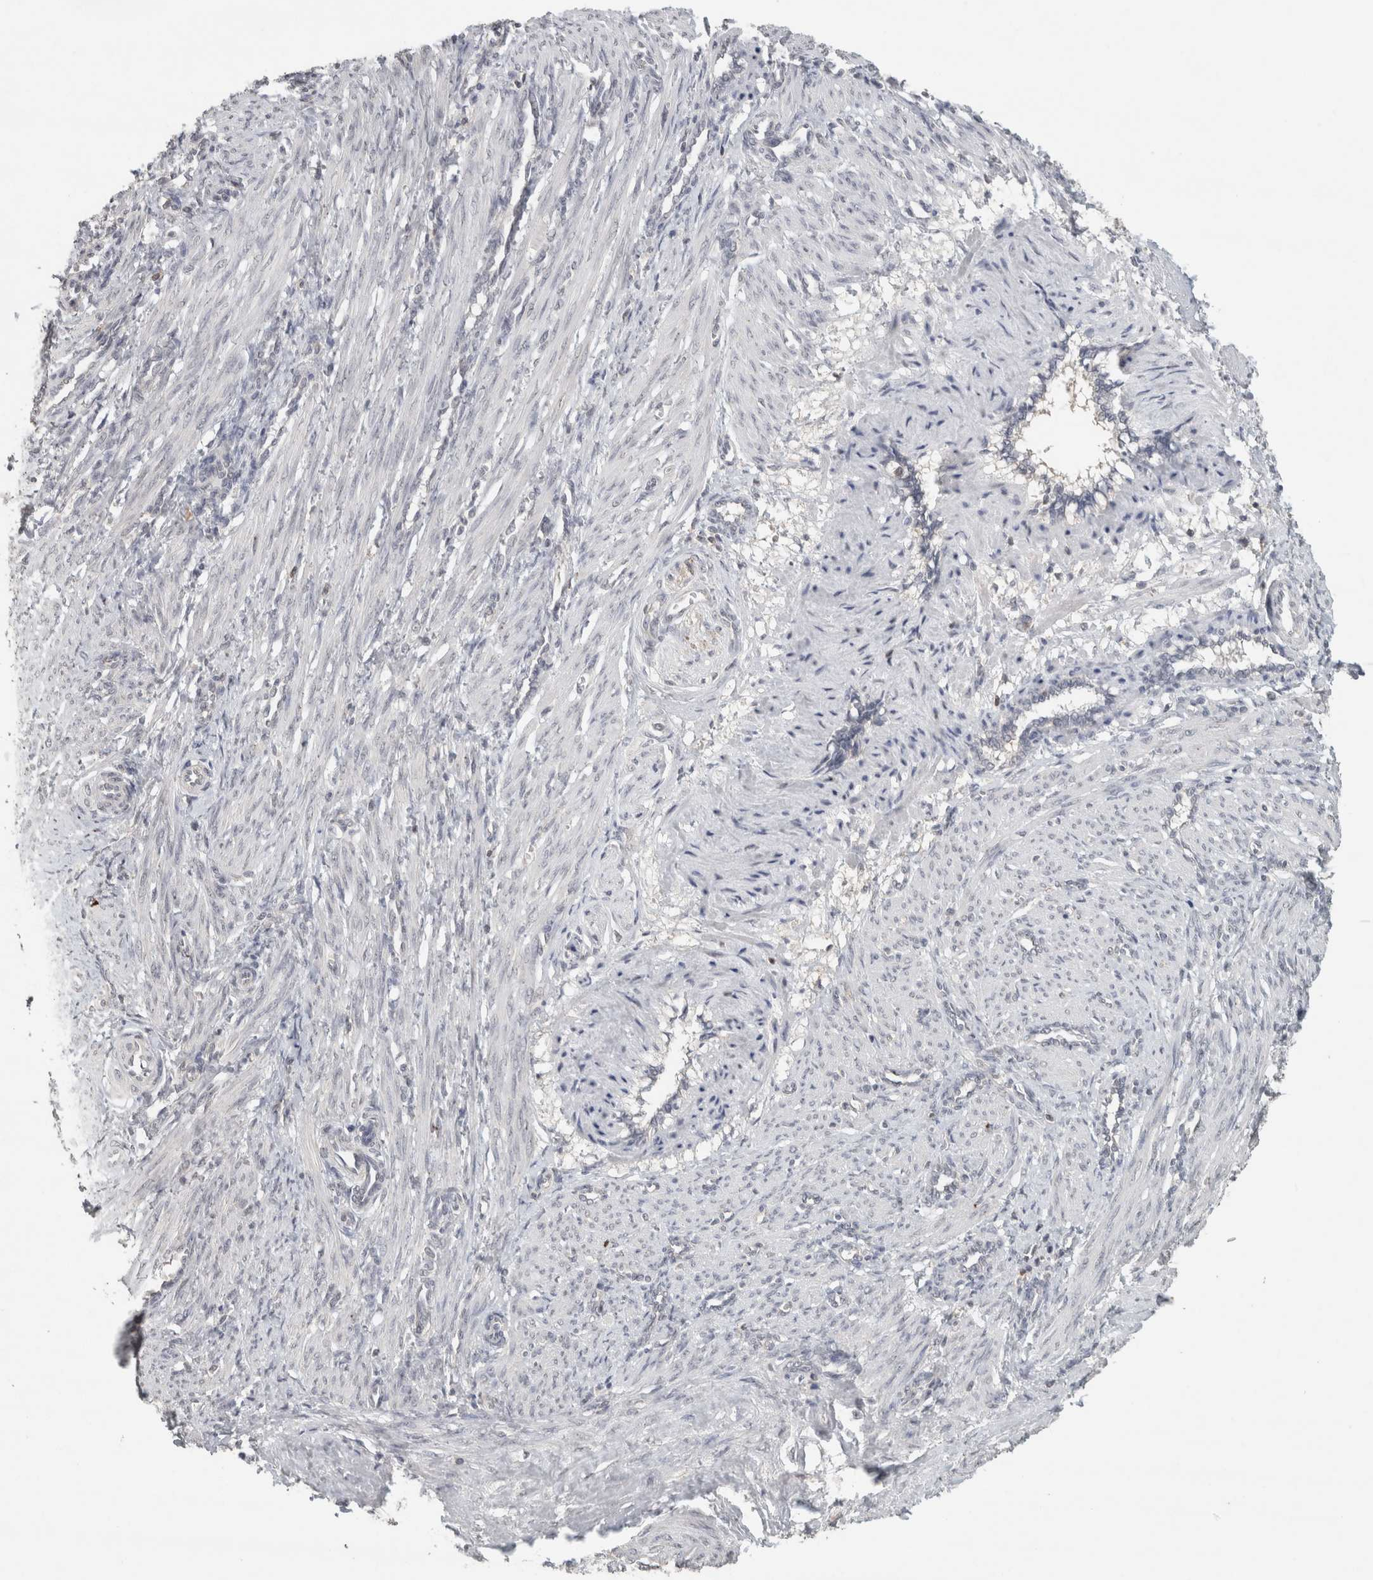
{"staining": {"intensity": "negative", "quantity": "none", "location": "none"}, "tissue": "smooth muscle", "cell_type": "Smooth muscle cells", "image_type": "normal", "snomed": [{"axis": "morphology", "description": "Normal tissue, NOS"}, {"axis": "topography", "description": "Endometrium"}], "caption": "DAB (3,3'-diaminobenzidine) immunohistochemical staining of unremarkable smooth muscle demonstrates no significant staining in smooth muscle cells. (IHC, brightfield microscopy, high magnification).", "gene": "TRAT1", "patient": {"sex": "female", "age": 33}}